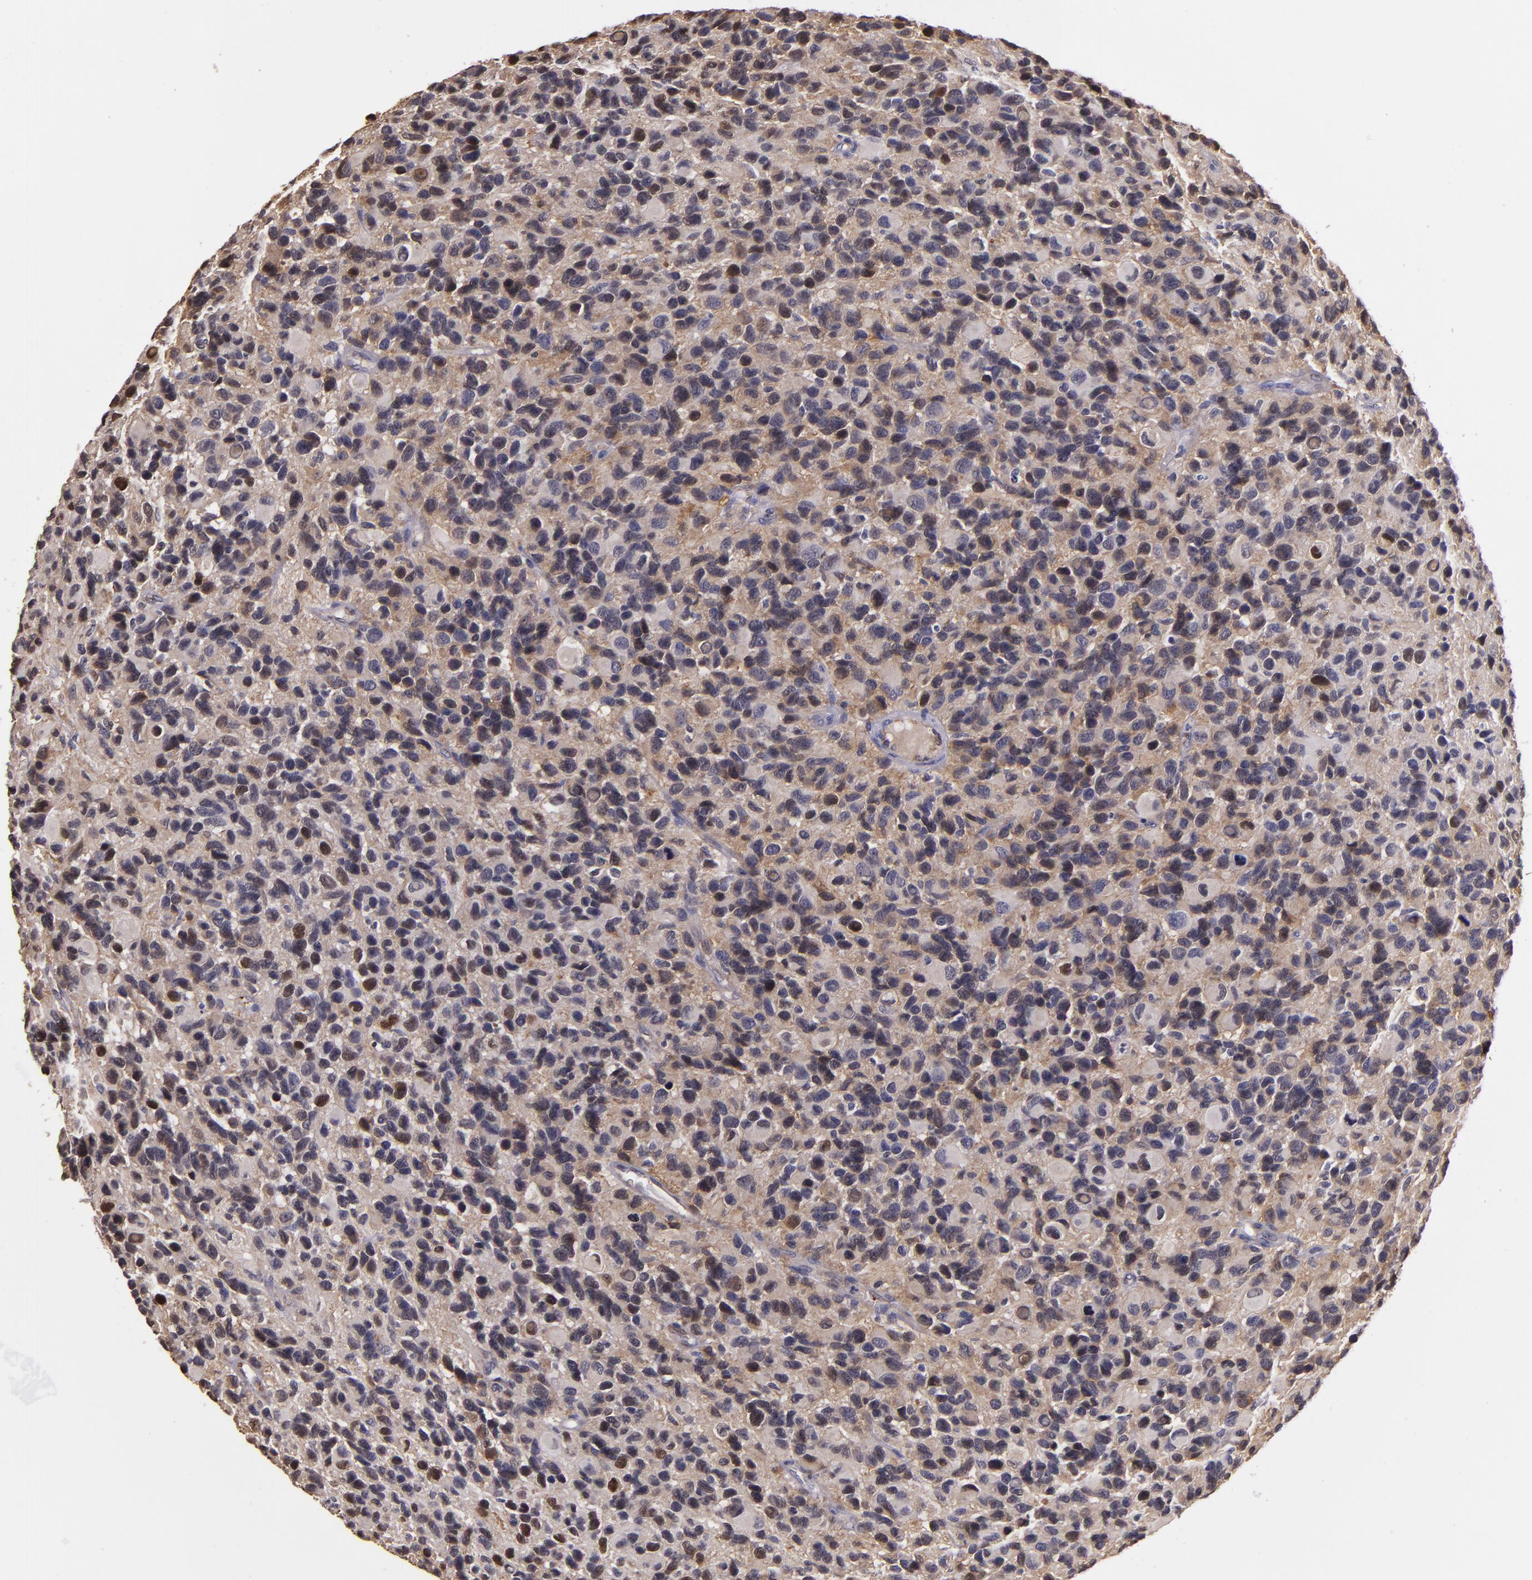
{"staining": {"intensity": "negative", "quantity": "none", "location": "none"}, "tissue": "glioma", "cell_type": "Tumor cells", "image_type": "cancer", "snomed": [{"axis": "morphology", "description": "Glioma, malignant, High grade"}, {"axis": "topography", "description": "Brain"}], "caption": "Immunohistochemistry histopathology image of neoplastic tissue: human glioma stained with DAB reveals no significant protein expression in tumor cells.", "gene": "SYTL4", "patient": {"sex": "male", "age": 77}}